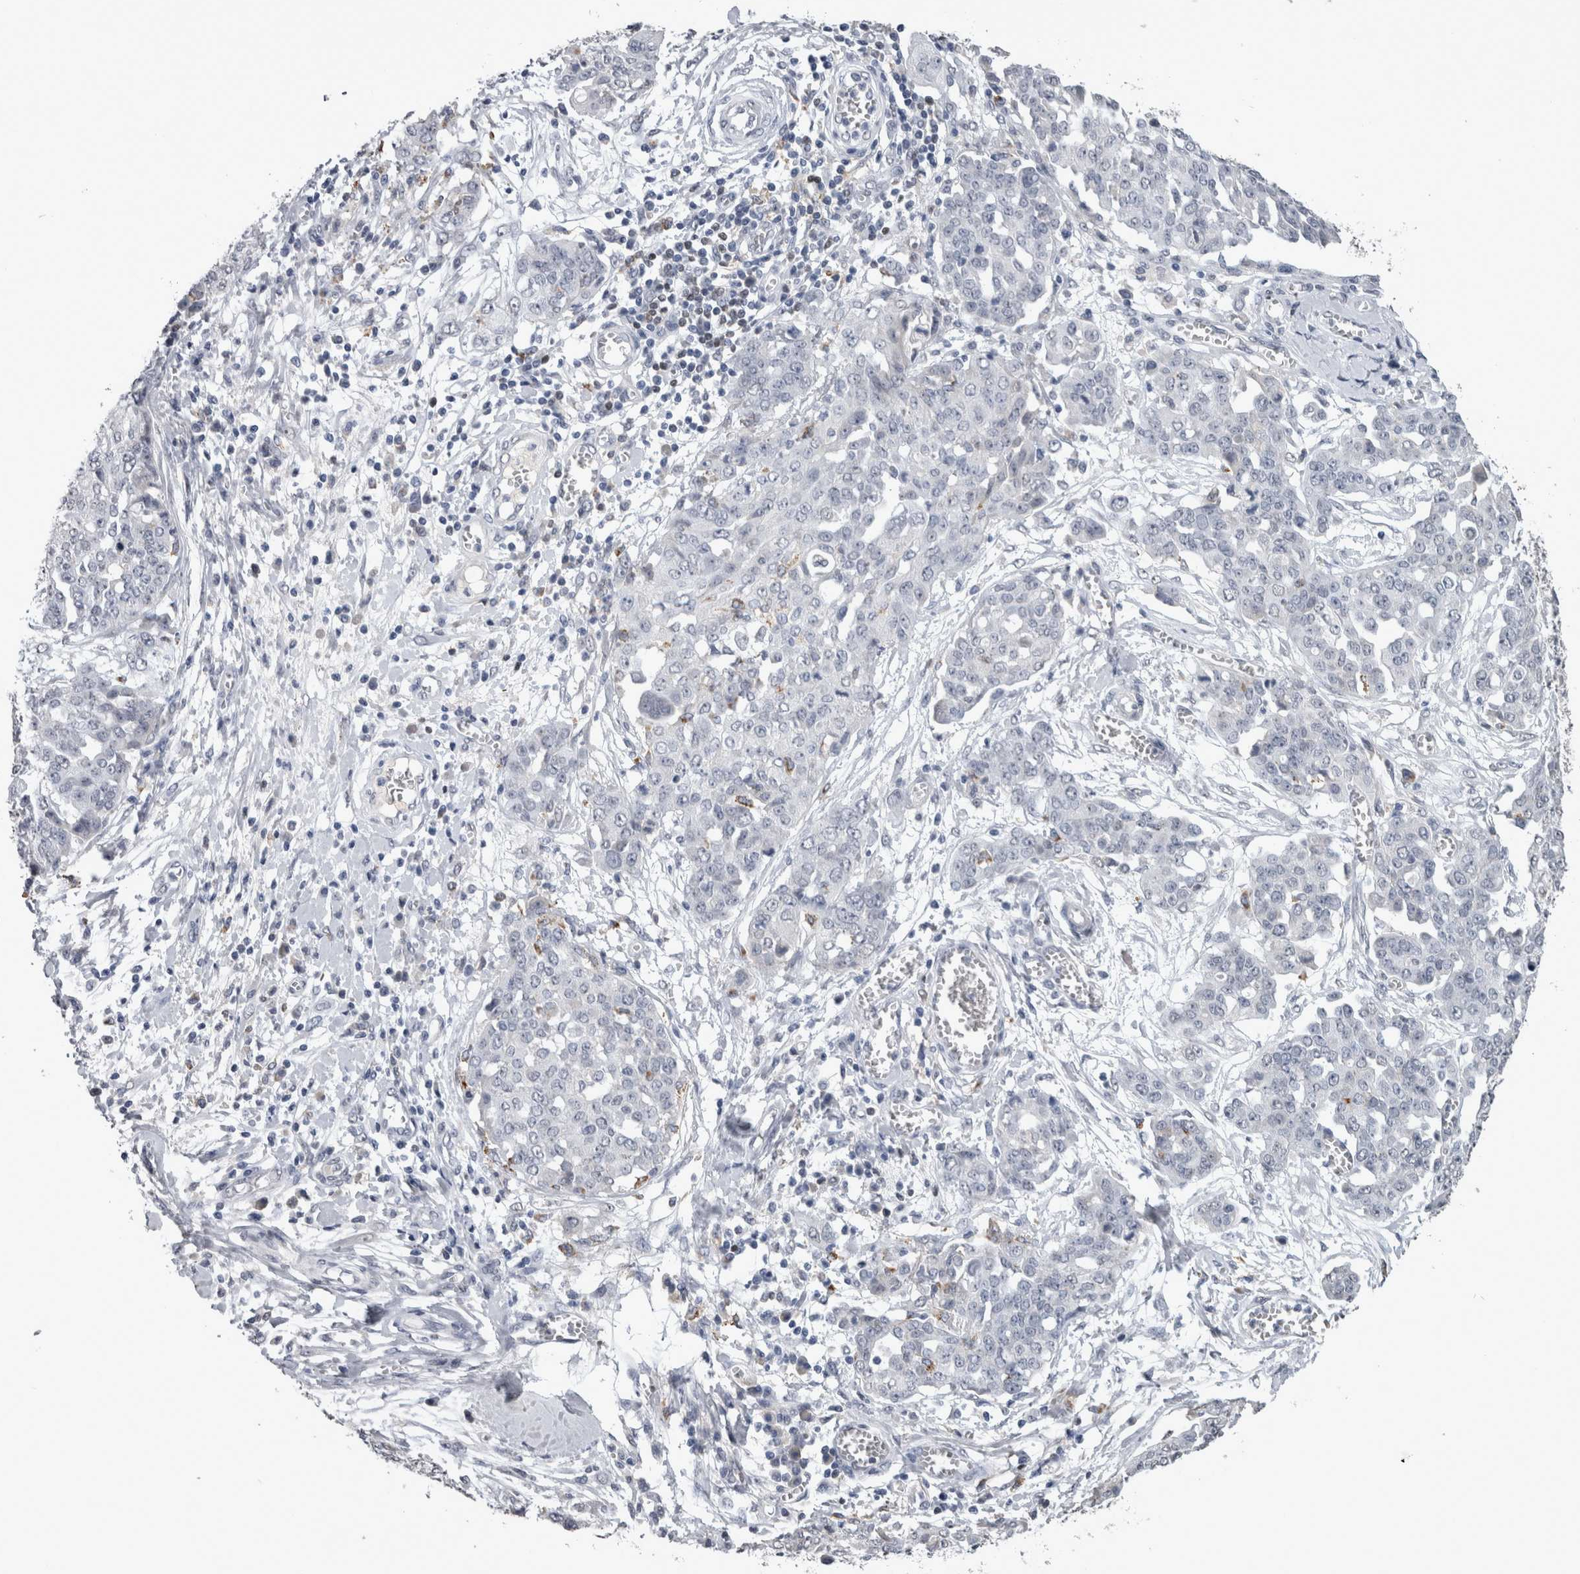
{"staining": {"intensity": "negative", "quantity": "none", "location": "none"}, "tissue": "ovarian cancer", "cell_type": "Tumor cells", "image_type": "cancer", "snomed": [{"axis": "morphology", "description": "Cystadenocarcinoma, serous, NOS"}, {"axis": "topography", "description": "Soft tissue"}, {"axis": "topography", "description": "Ovary"}], "caption": "High magnification brightfield microscopy of ovarian cancer (serous cystadenocarcinoma) stained with DAB (3,3'-diaminobenzidine) (brown) and counterstained with hematoxylin (blue): tumor cells show no significant positivity.", "gene": "PAX5", "patient": {"sex": "female", "age": 57}}